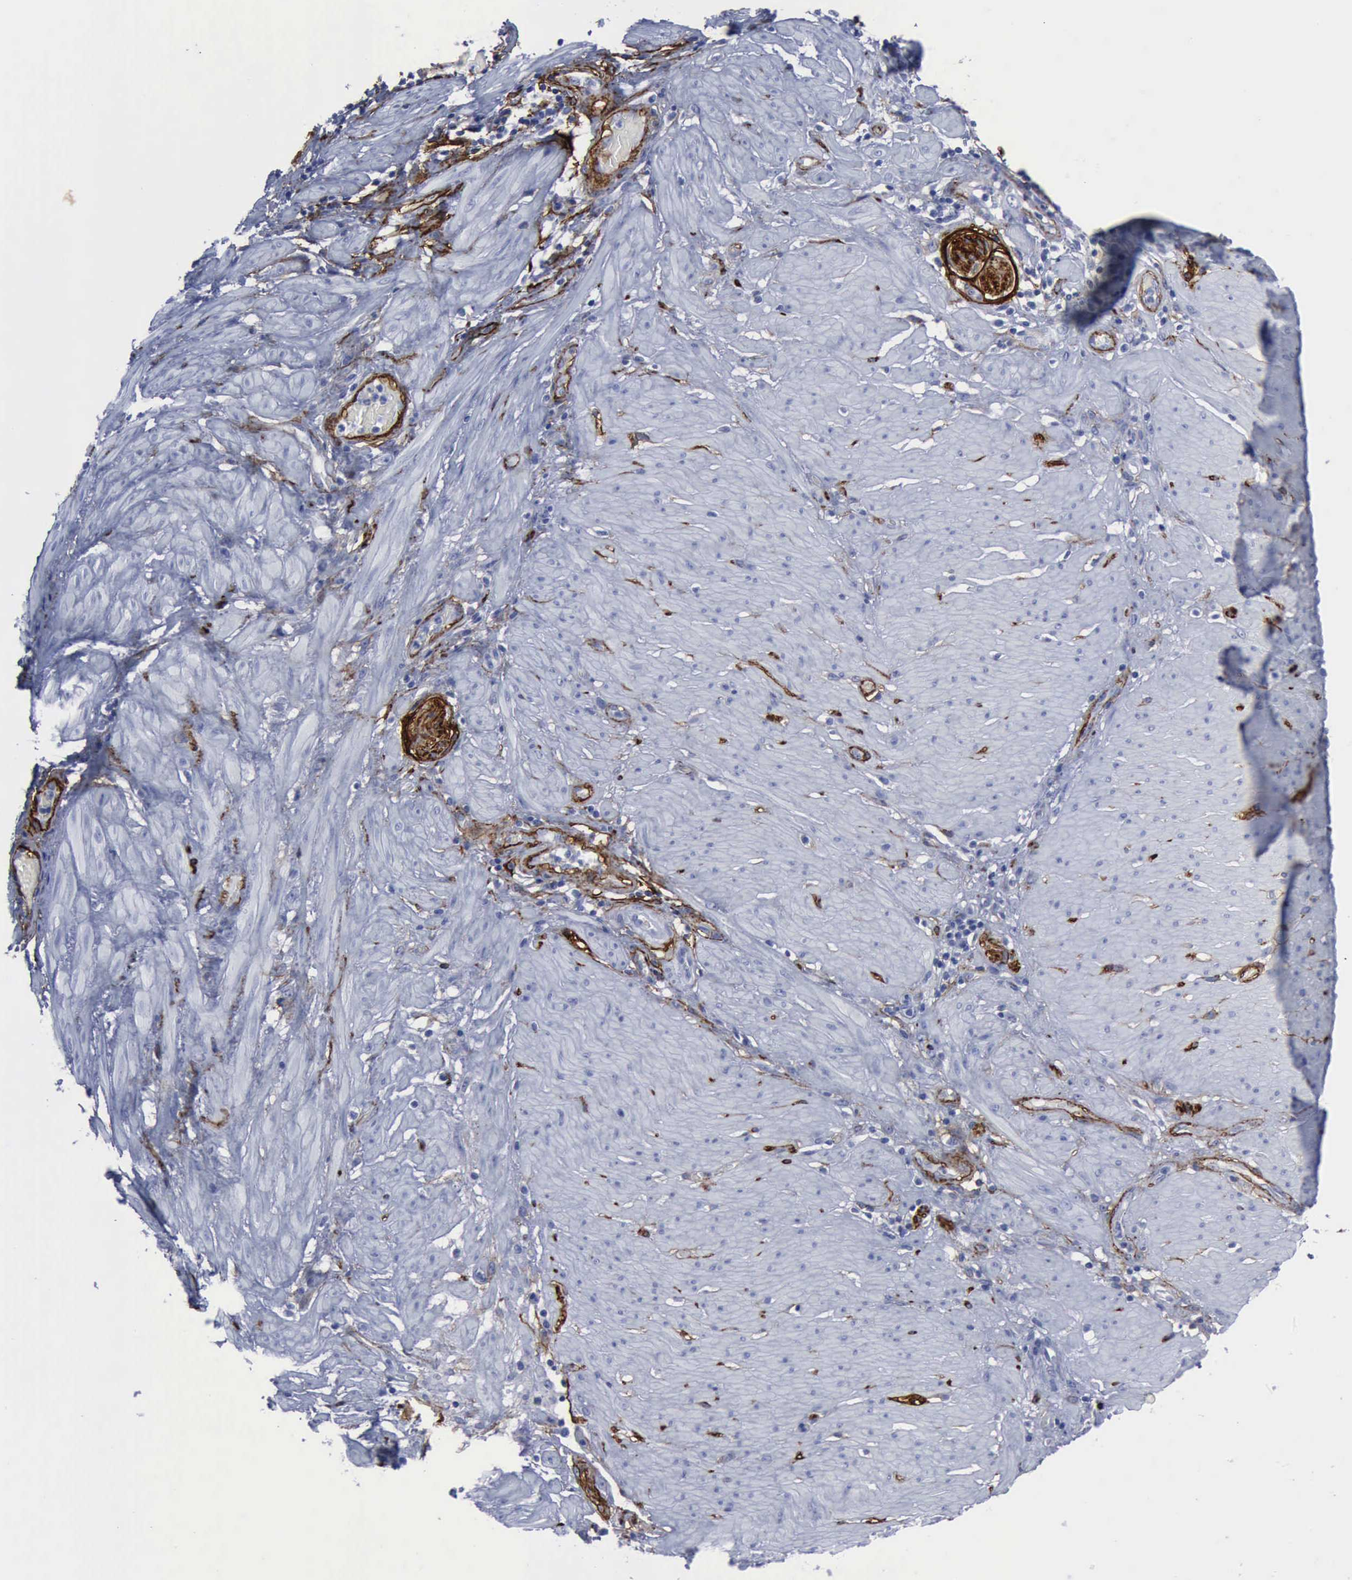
{"staining": {"intensity": "negative", "quantity": "none", "location": "none"}, "tissue": "stomach cancer", "cell_type": "Tumor cells", "image_type": "cancer", "snomed": [{"axis": "morphology", "description": "Adenocarcinoma, NOS"}, {"axis": "topography", "description": "Stomach, lower"}], "caption": "Human stomach cancer (adenocarcinoma) stained for a protein using immunohistochemistry reveals no staining in tumor cells.", "gene": "NGFR", "patient": {"sex": "male", "age": 88}}